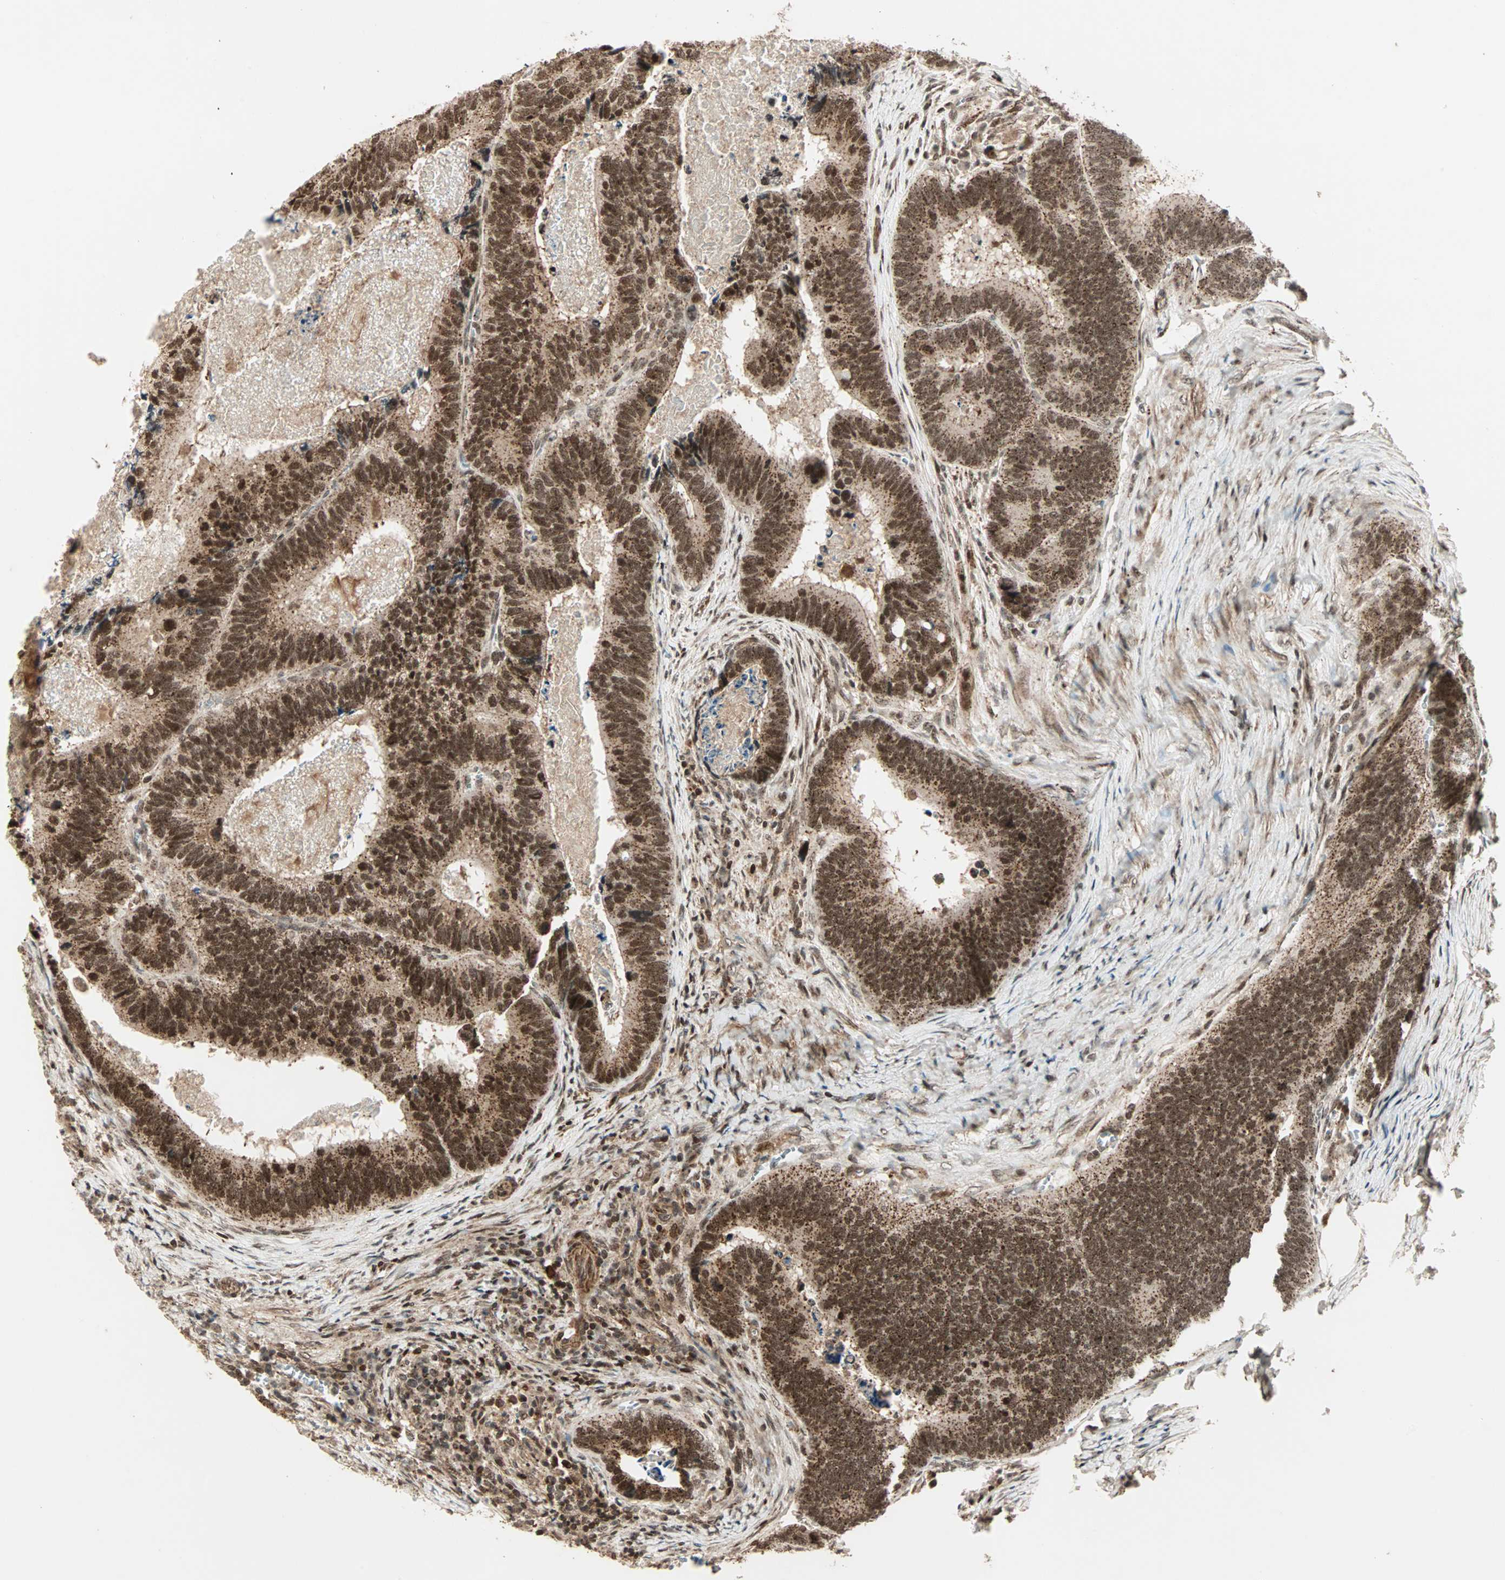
{"staining": {"intensity": "strong", "quantity": ">75%", "location": "cytoplasmic/membranous,nuclear"}, "tissue": "colorectal cancer", "cell_type": "Tumor cells", "image_type": "cancer", "snomed": [{"axis": "morphology", "description": "Adenocarcinoma, NOS"}, {"axis": "topography", "description": "Colon"}], "caption": "This histopathology image exhibits IHC staining of colorectal adenocarcinoma, with high strong cytoplasmic/membranous and nuclear positivity in approximately >75% of tumor cells.", "gene": "ZBED9", "patient": {"sex": "male", "age": 72}}